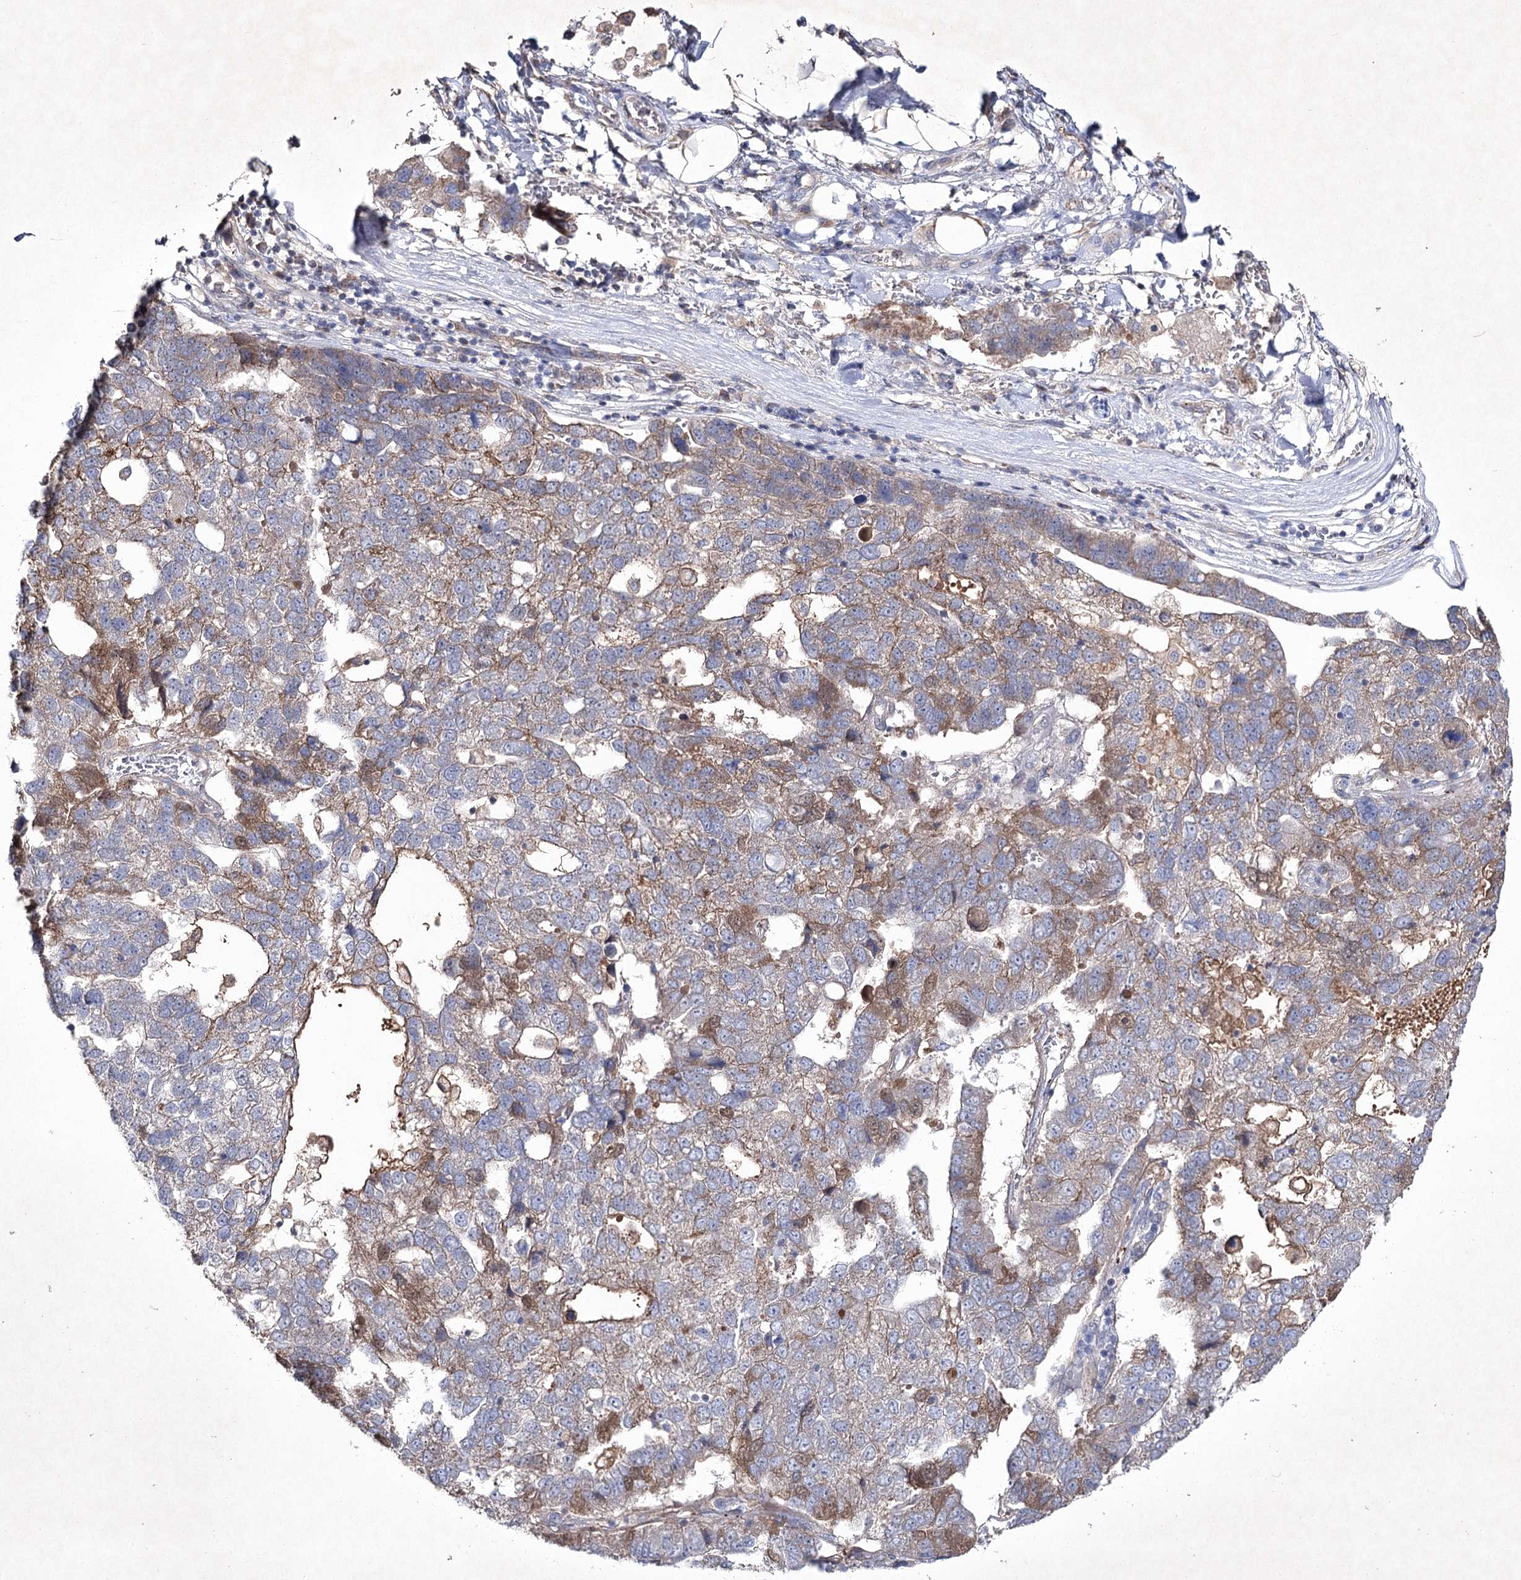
{"staining": {"intensity": "moderate", "quantity": "<25%", "location": "cytoplasmic/membranous,nuclear"}, "tissue": "pancreatic cancer", "cell_type": "Tumor cells", "image_type": "cancer", "snomed": [{"axis": "morphology", "description": "Adenocarcinoma, NOS"}, {"axis": "topography", "description": "Pancreas"}], "caption": "IHC of human adenocarcinoma (pancreatic) demonstrates low levels of moderate cytoplasmic/membranous and nuclear positivity in about <25% of tumor cells. Immunohistochemistry stains the protein of interest in brown and the nuclei are stained blue.", "gene": "SEMA4G", "patient": {"sex": "female", "age": 61}}